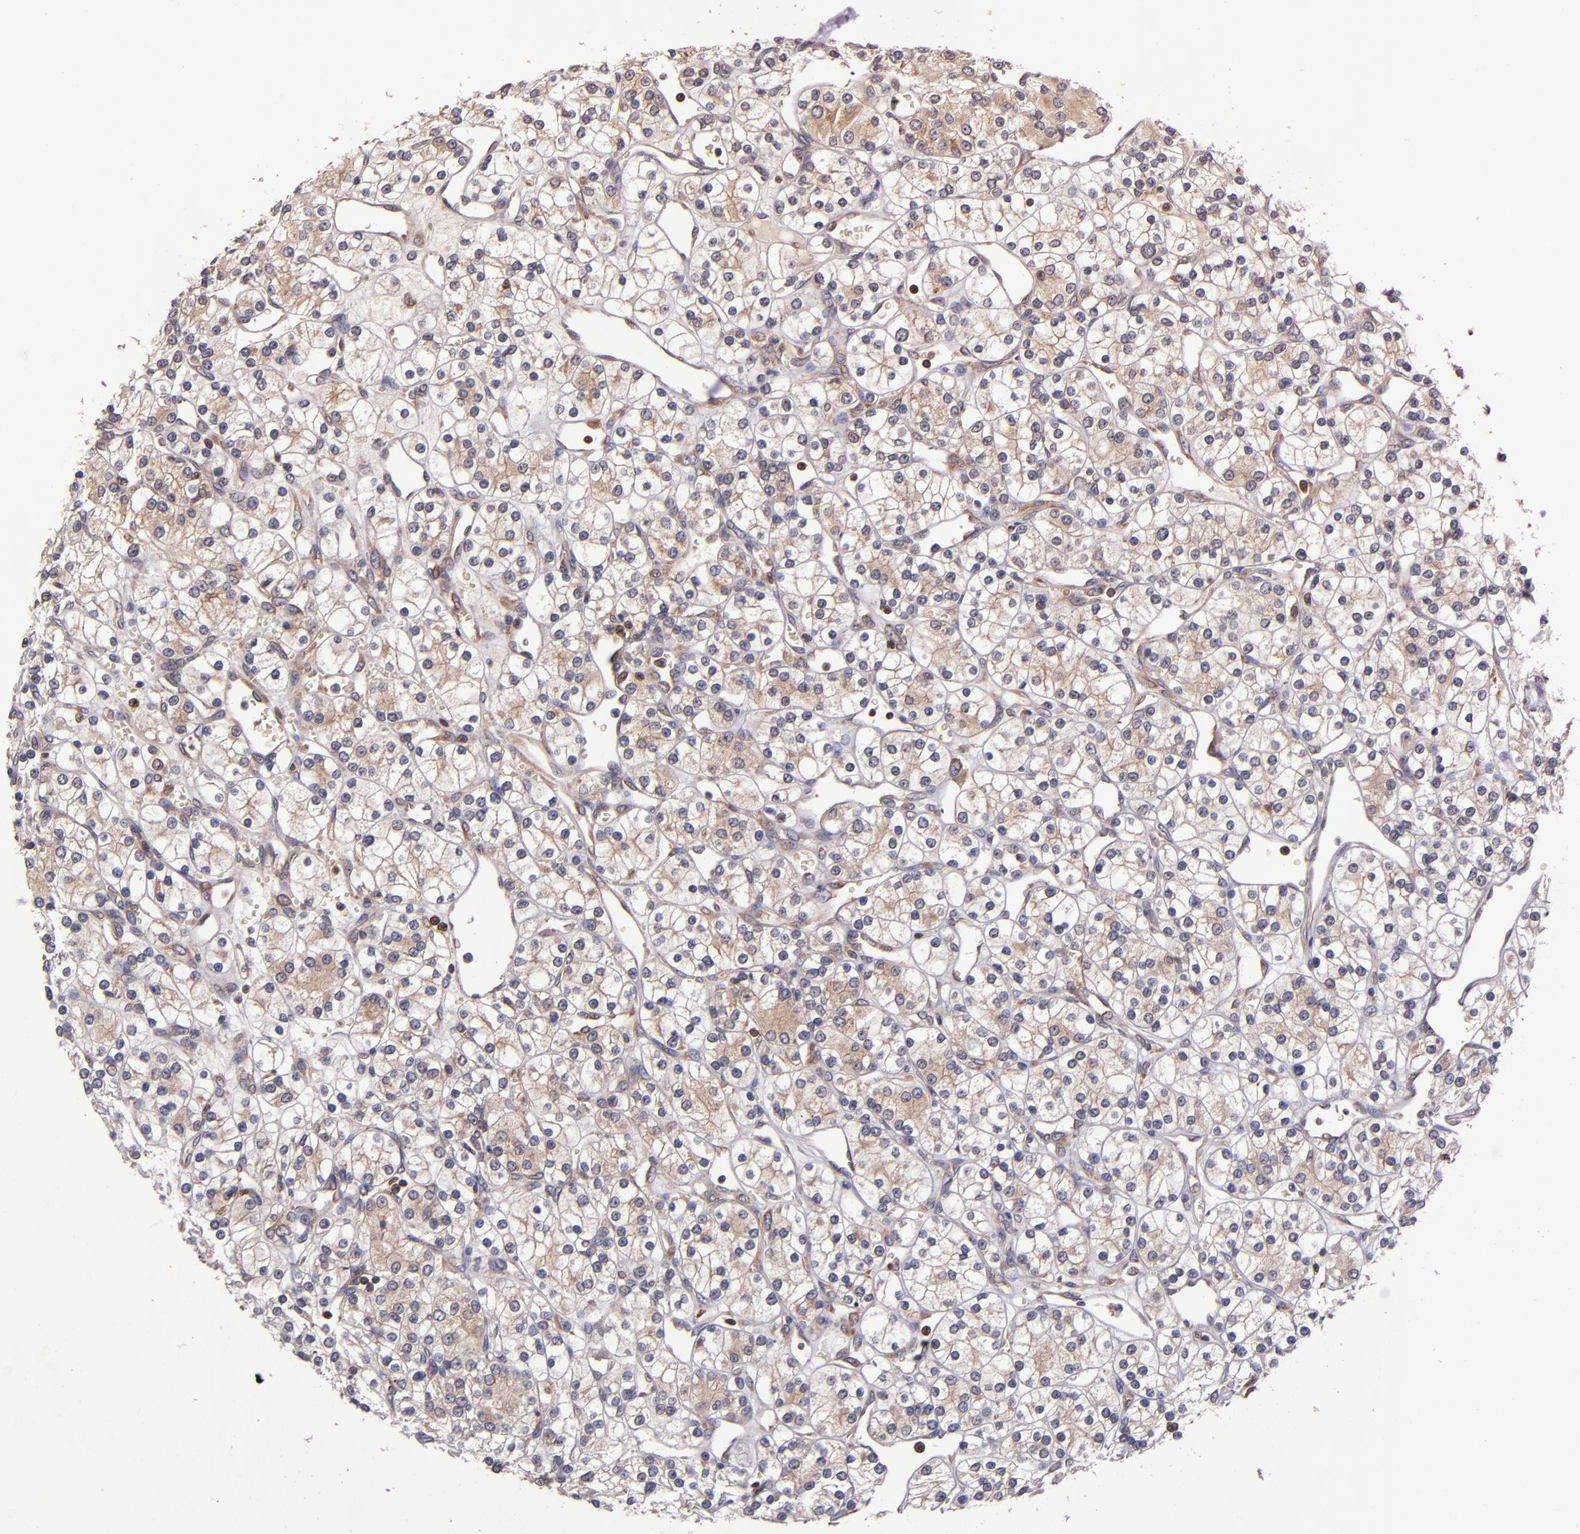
{"staining": {"intensity": "weak", "quantity": "25%-75%", "location": "cytoplasmic/membranous"}, "tissue": "renal cancer", "cell_type": "Tumor cells", "image_type": "cancer", "snomed": [{"axis": "morphology", "description": "Adenocarcinoma, NOS"}, {"axis": "topography", "description": "Kidney"}], "caption": "Immunohistochemical staining of adenocarcinoma (renal) exhibits weak cytoplasmic/membranous protein expression in approximately 25%-75% of tumor cells. (DAB (3,3'-diaminobenzidine) IHC, brown staining for protein, blue staining for nuclei).", "gene": "EIF4ENIF1", "patient": {"sex": "female", "age": 62}}